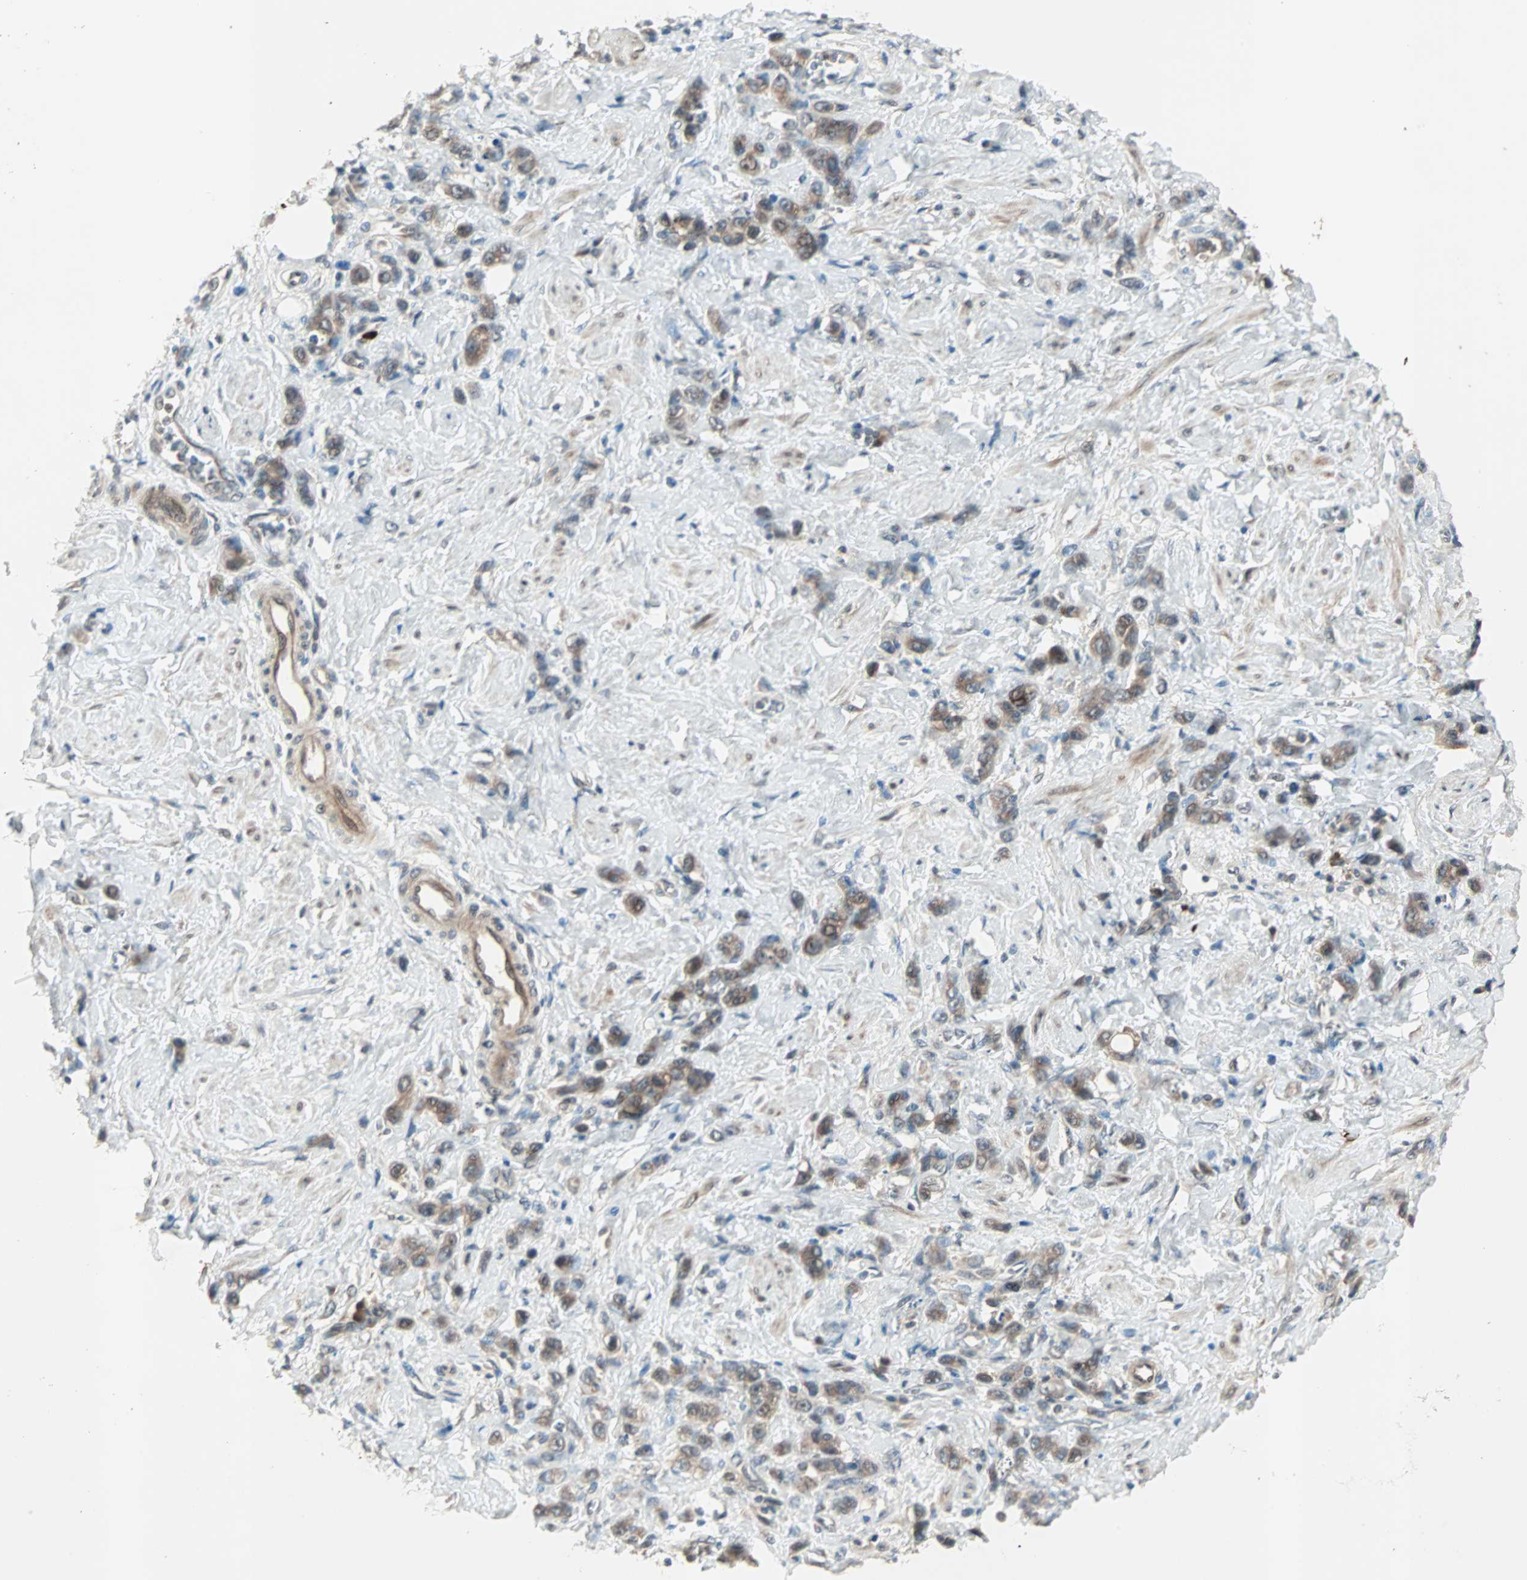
{"staining": {"intensity": "moderate", "quantity": ">75%", "location": "cytoplasmic/membranous"}, "tissue": "stomach cancer", "cell_type": "Tumor cells", "image_type": "cancer", "snomed": [{"axis": "morphology", "description": "Adenocarcinoma, NOS"}, {"axis": "topography", "description": "Stomach"}], "caption": "There is medium levels of moderate cytoplasmic/membranous positivity in tumor cells of stomach cancer (adenocarcinoma), as demonstrated by immunohistochemical staining (brown color).", "gene": "PGBD1", "patient": {"sex": "male", "age": 82}}